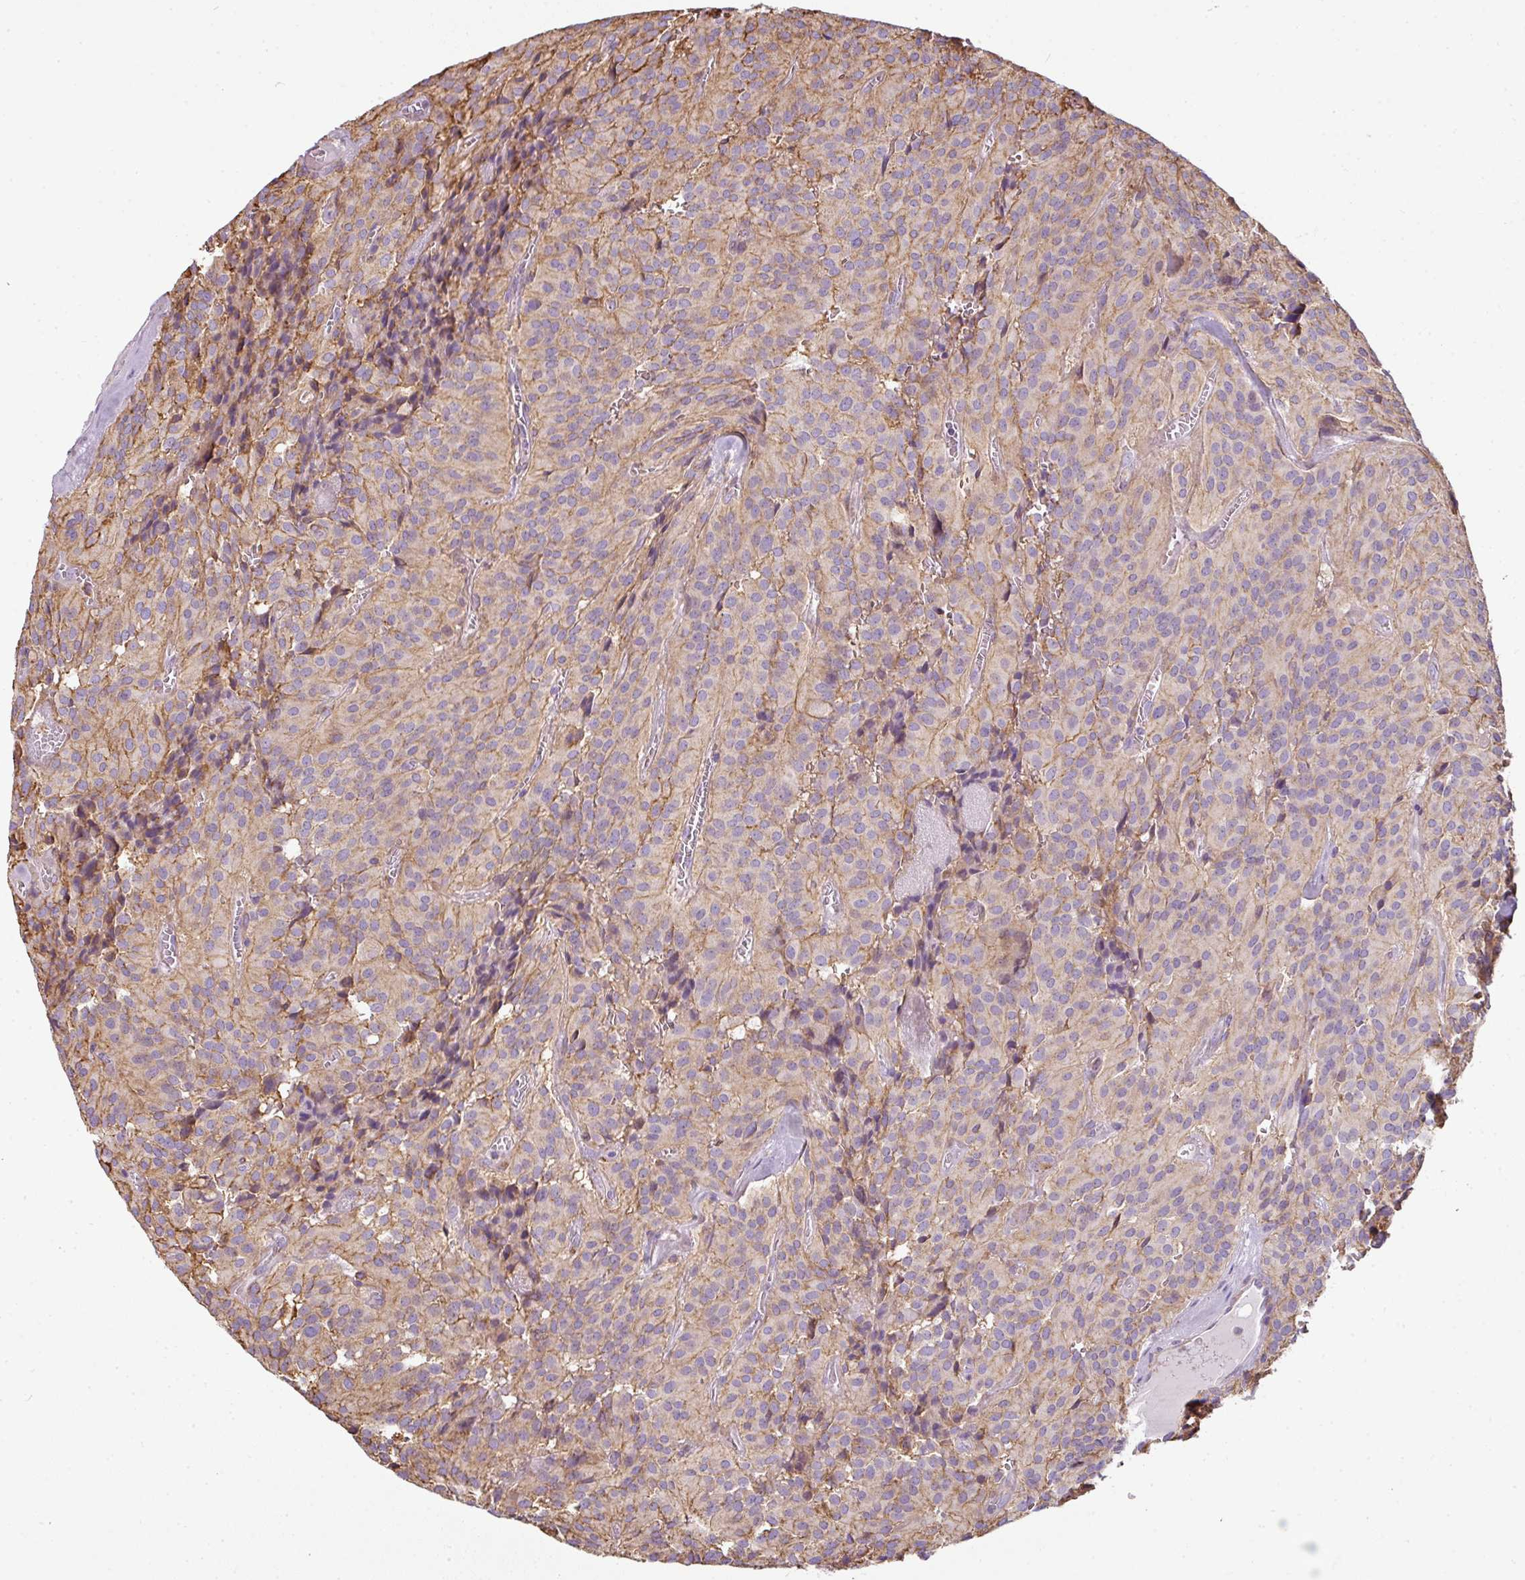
{"staining": {"intensity": "weak", "quantity": "<25%", "location": "cytoplasmic/membranous"}, "tissue": "glioma", "cell_type": "Tumor cells", "image_type": "cancer", "snomed": [{"axis": "morphology", "description": "Glioma, malignant, Low grade"}, {"axis": "topography", "description": "Brain"}], "caption": "Human malignant glioma (low-grade) stained for a protein using immunohistochemistry displays no positivity in tumor cells.", "gene": "ANKRD18A", "patient": {"sex": "male", "age": 42}}